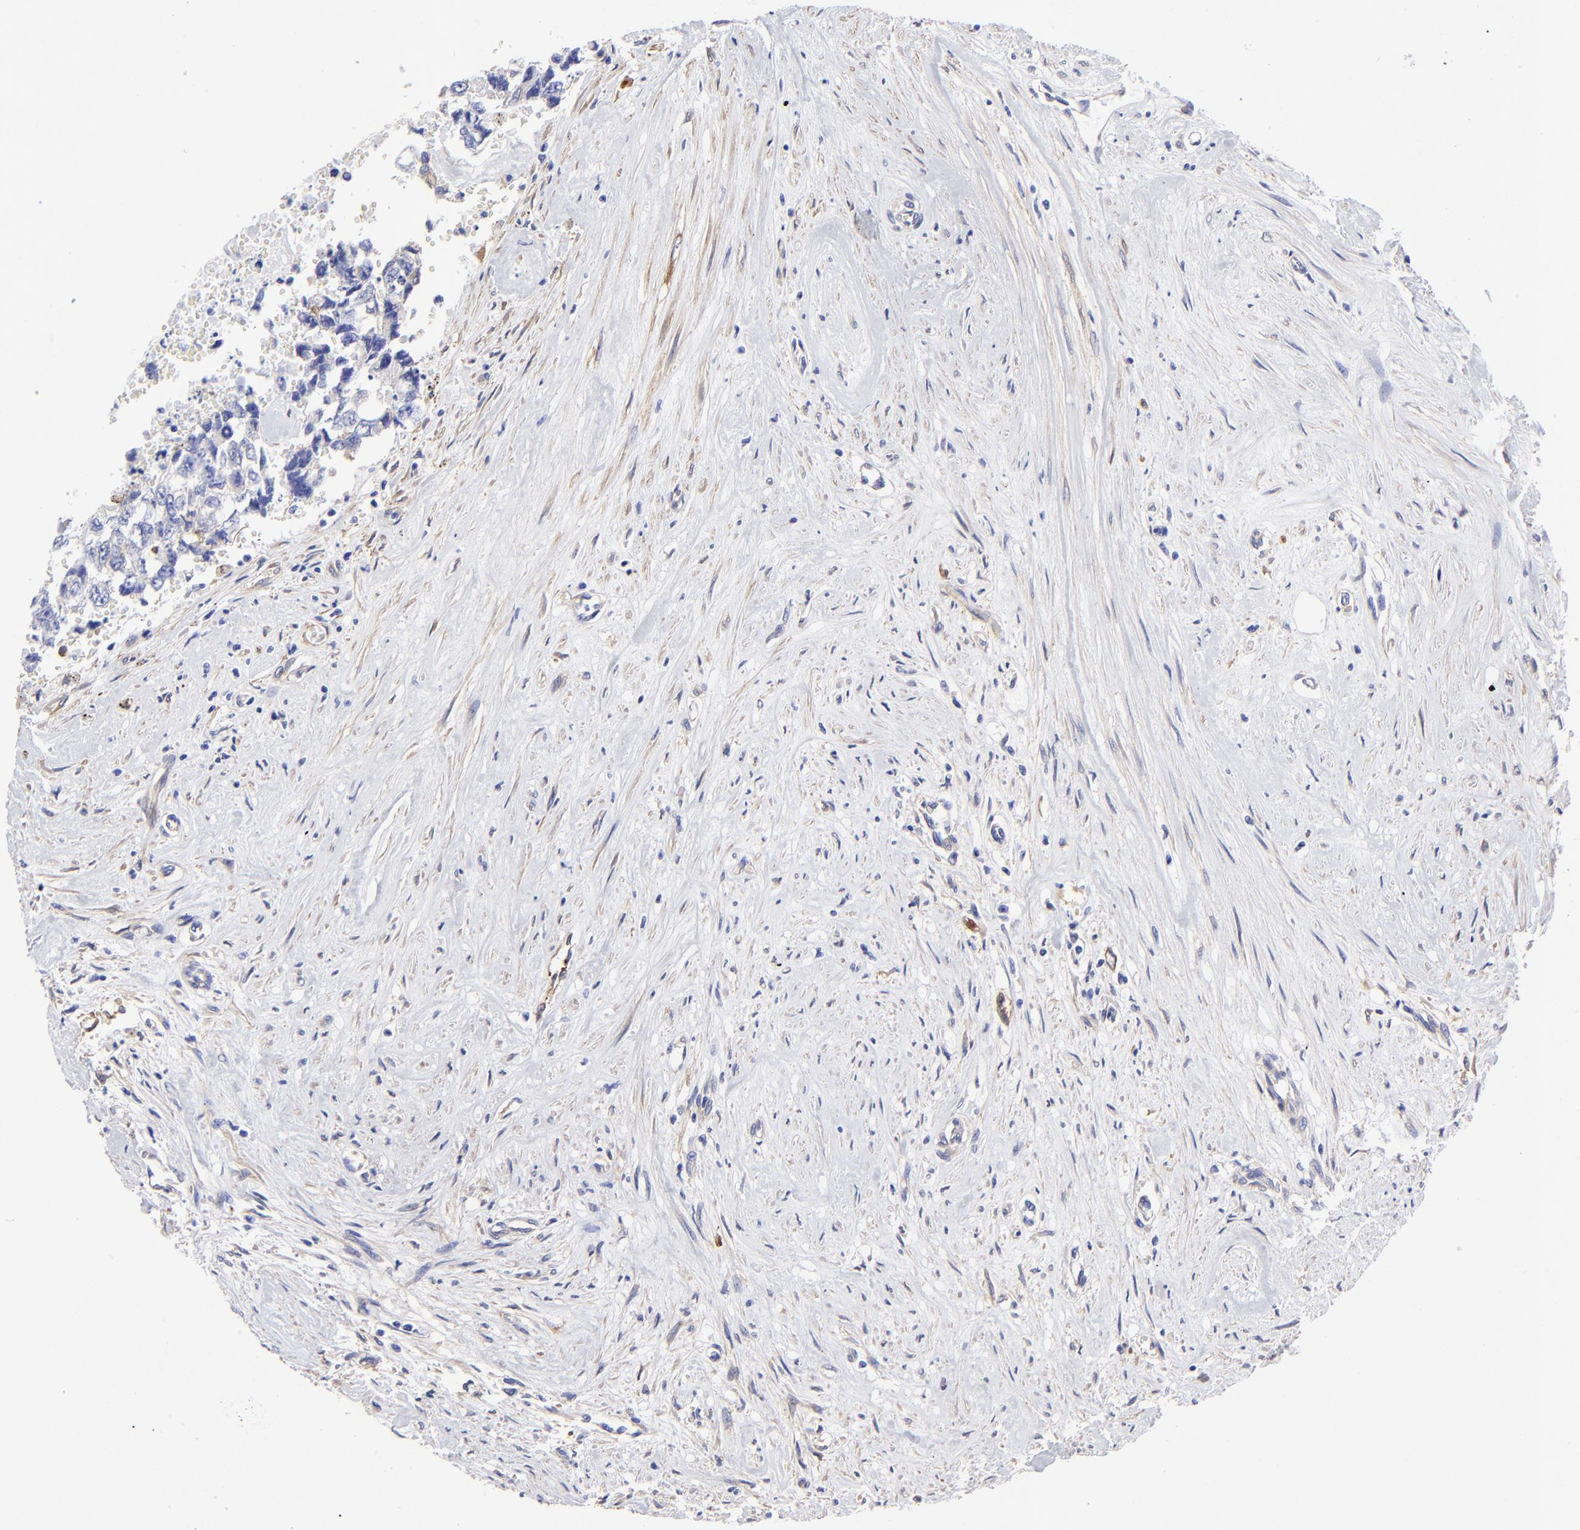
{"staining": {"intensity": "negative", "quantity": "none", "location": "none"}, "tissue": "testis cancer", "cell_type": "Tumor cells", "image_type": "cancer", "snomed": [{"axis": "morphology", "description": "Carcinoma, Embryonal, NOS"}, {"axis": "topography", "description": "Testis"}], "caption": "This is an immunohistochemistry (IHC) micrograph of human embryonal carcinoma (testis). There is no positivity in tumor cells.", "gene": "PPFIBP1", "patient": {"sex": "male", "age": 31}}